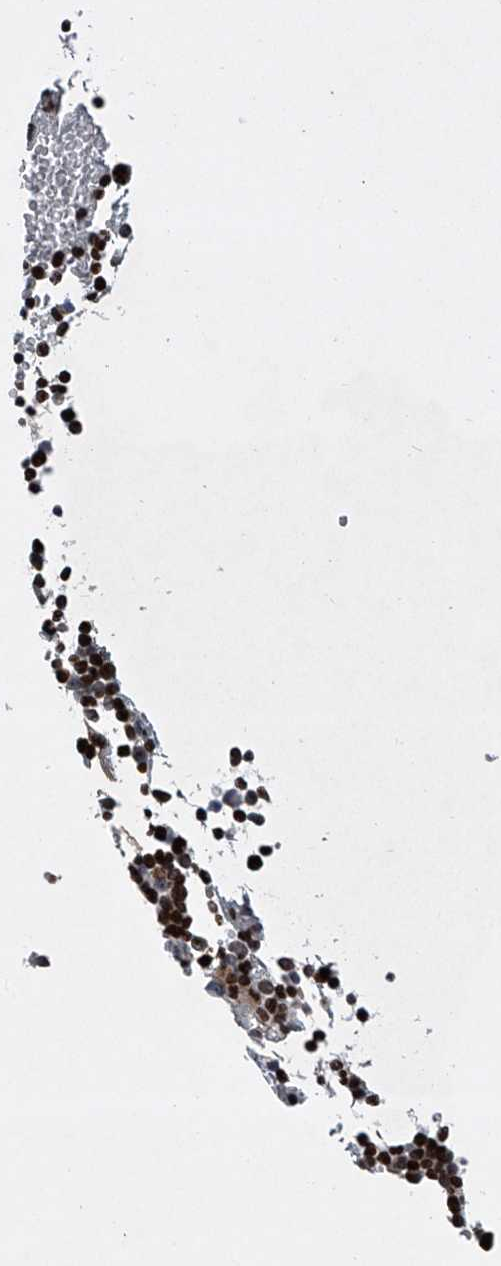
{"staining": {"intensity": "strong", "quantity": ">75%", "location": "nuclear"}, "tissue": "bone marrow", "cell_type": "Hematopoietic cells", "image_type": "normal", "snomed": [{"axis": "morphology", "description": "Normal tissue, NOS"}, {"axis": "topography", "description": "Bone marrow"}], "caption": "Protein expression analysis of normal bone marrow shows strong nuclear expression in about >75% of hematopoietic cells. (brown staining indicates protein expression, while blue staining denotes nuclei).", "gene": "STRADA", "patient": {"sex": "female", "age": 67}}